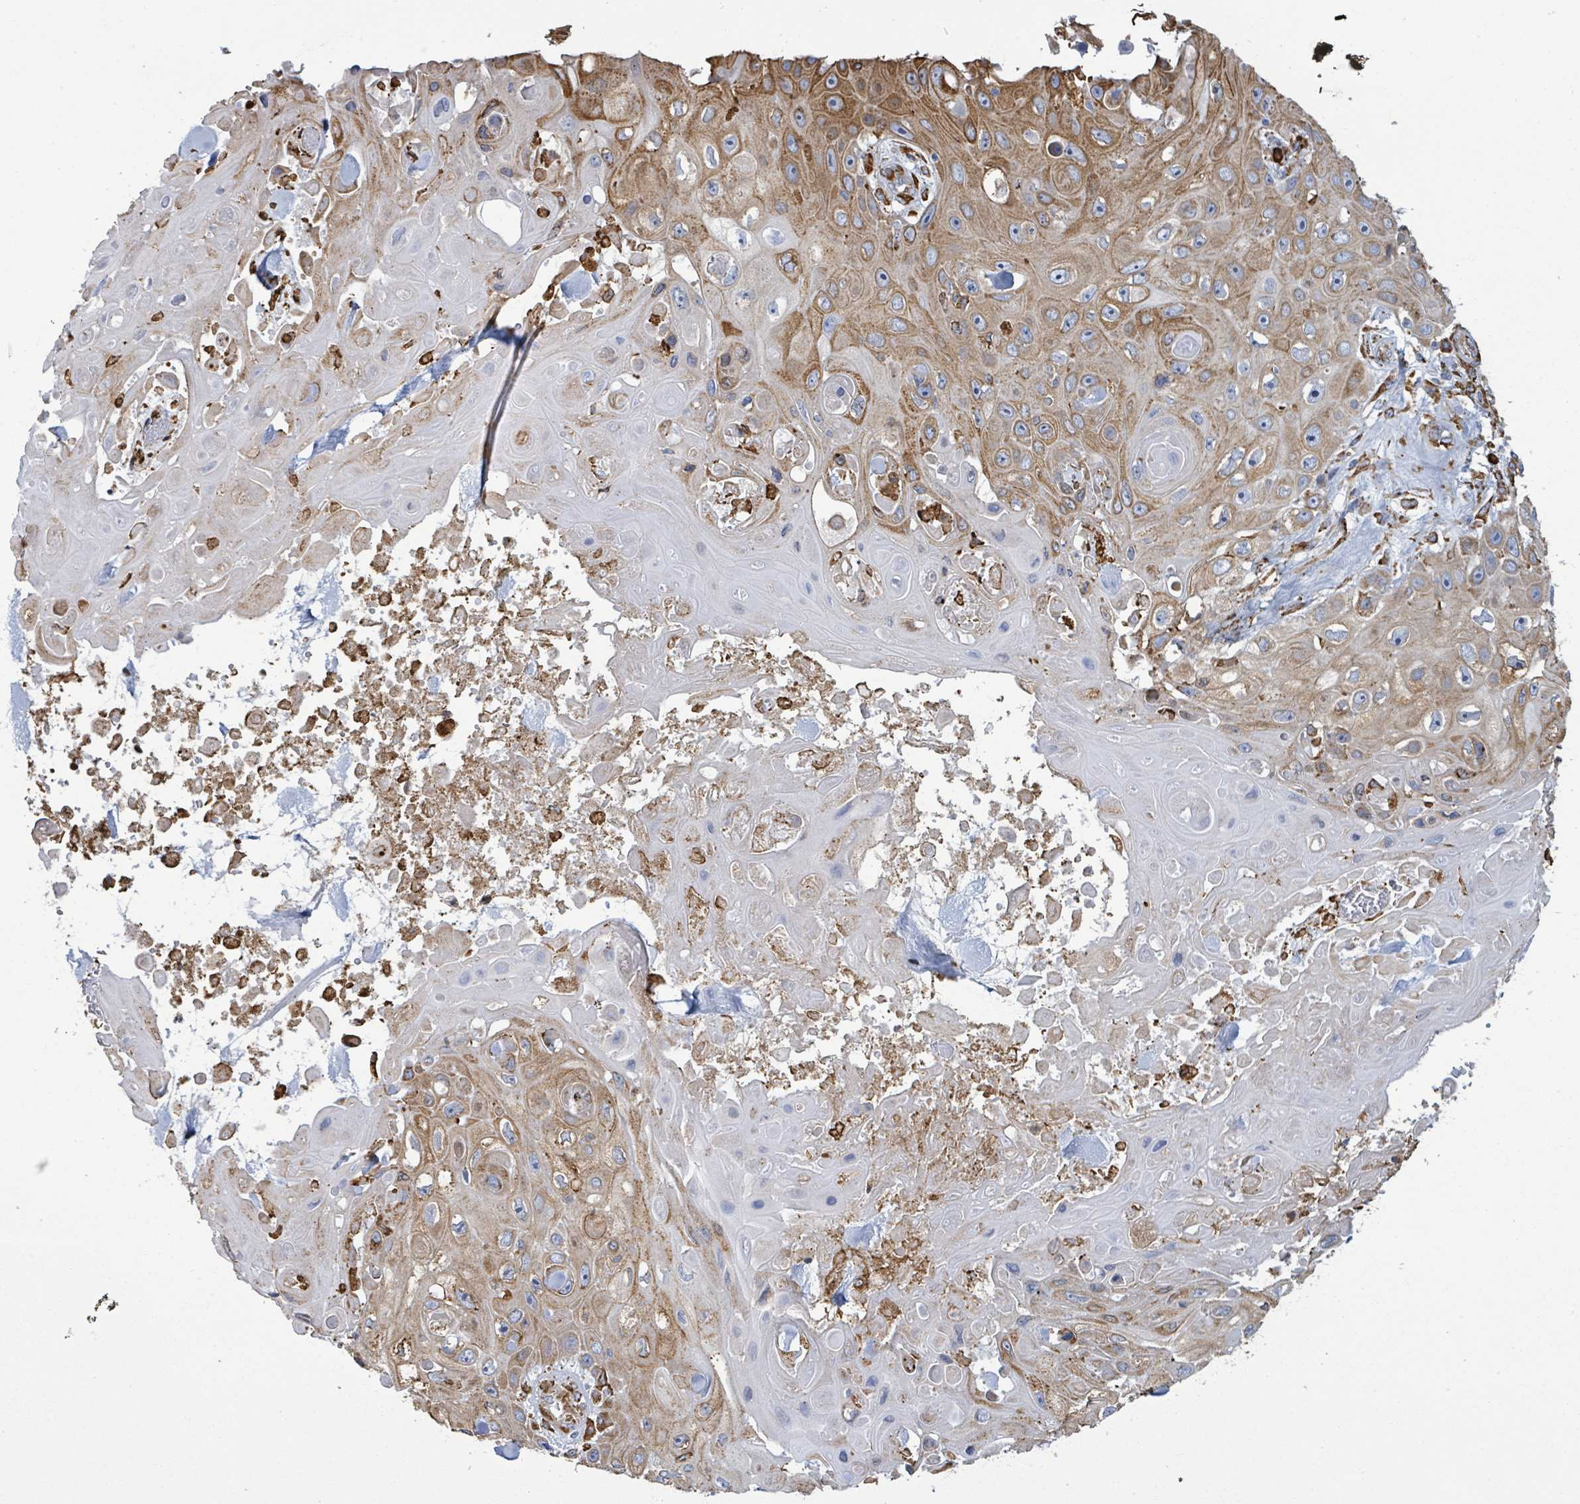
{"staining": {"intensity": "moderate", "quantity": ">75%", "location": "cytoplasmic/membranous"}, "tissue": "skin cancer", "cell_type": "Tumor cells", "image_type": "cancer", "snomed": [{"axis": "morphology", "description": "Squamous cell carcinoma, NOS"}, {"axis": "topography", "description": "Skin"}], "caption": "Immunohistochemistry image of neoplastic tissue: human skin cancer (squamous cell carcinoma) stained using immunohistochemistry demonstrates medium levels of moderate protein expression localized specifically in the cytoplasmic/membranous of tumor cells, appearing as a cytoplasmic/membranous brown color.", "gene": "RFPL4A", "patient": {"sex": "male", "age": 82}}